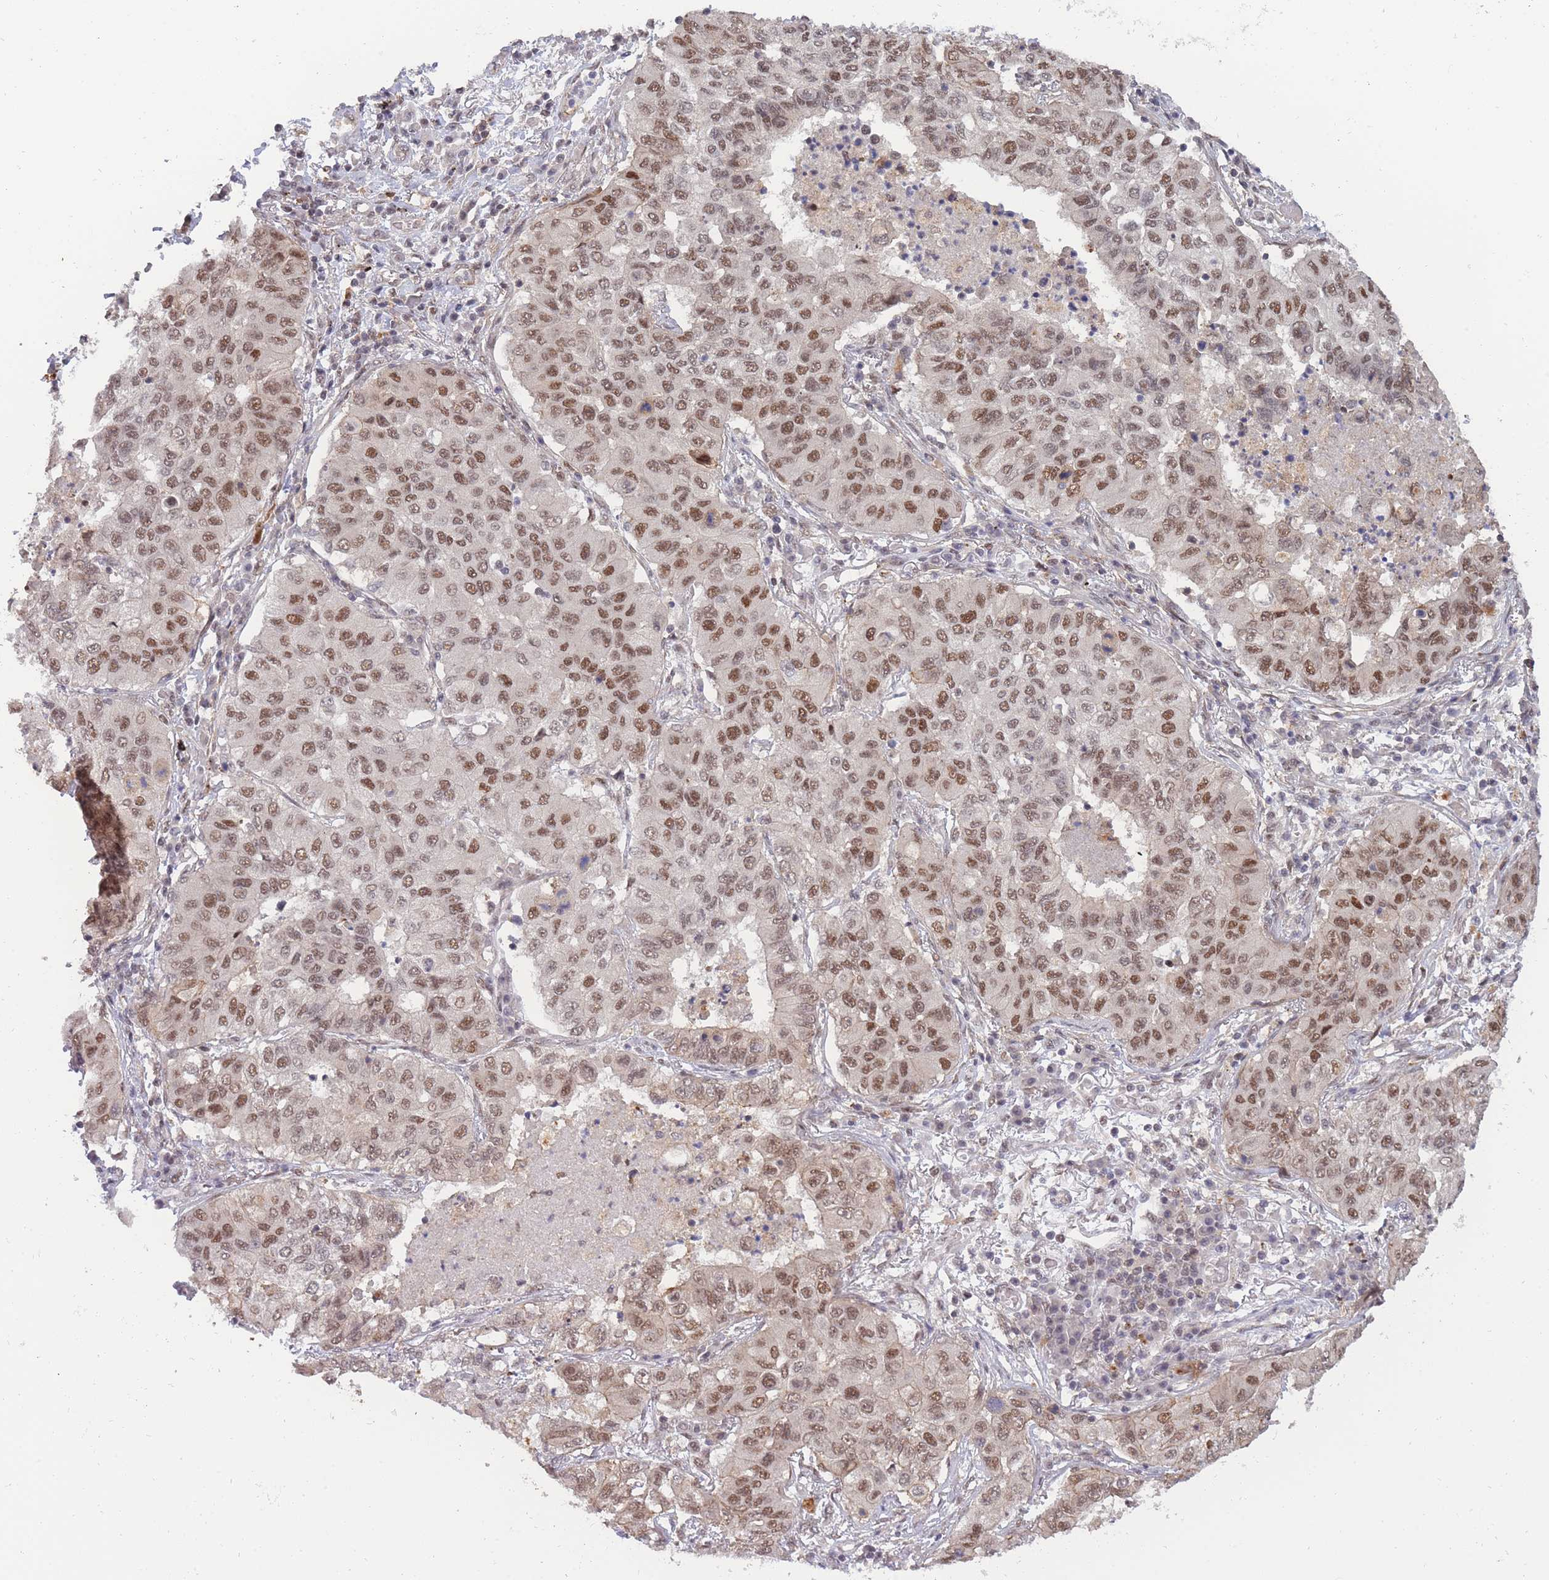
{"staining": {"intensity": "moderate", "quantity": ">75%", "location": "cytoplasmic/membranous,nuclear"}, "tissue": "lung cancer", "cell_type": "Tumor cells", "image_type": "cancer", "snomed": [{"axis": "morphology", "description": "Squamous cell carcinoma, NOS"}, {"axis": "topography", "description": "Lung"}], "caption": "Moderate cytoplasmic/membranous and nuclear protein positivity is identified in about >75% of tumor cells in lung cancer (squamous cell carcinoma). Using DAB (brown) and hematoxylin (blue) stains, captured at high magnification using brightfield microscopy.", "gene": "BOD1L1", "patient": {"sex": "male", "age": 74}}